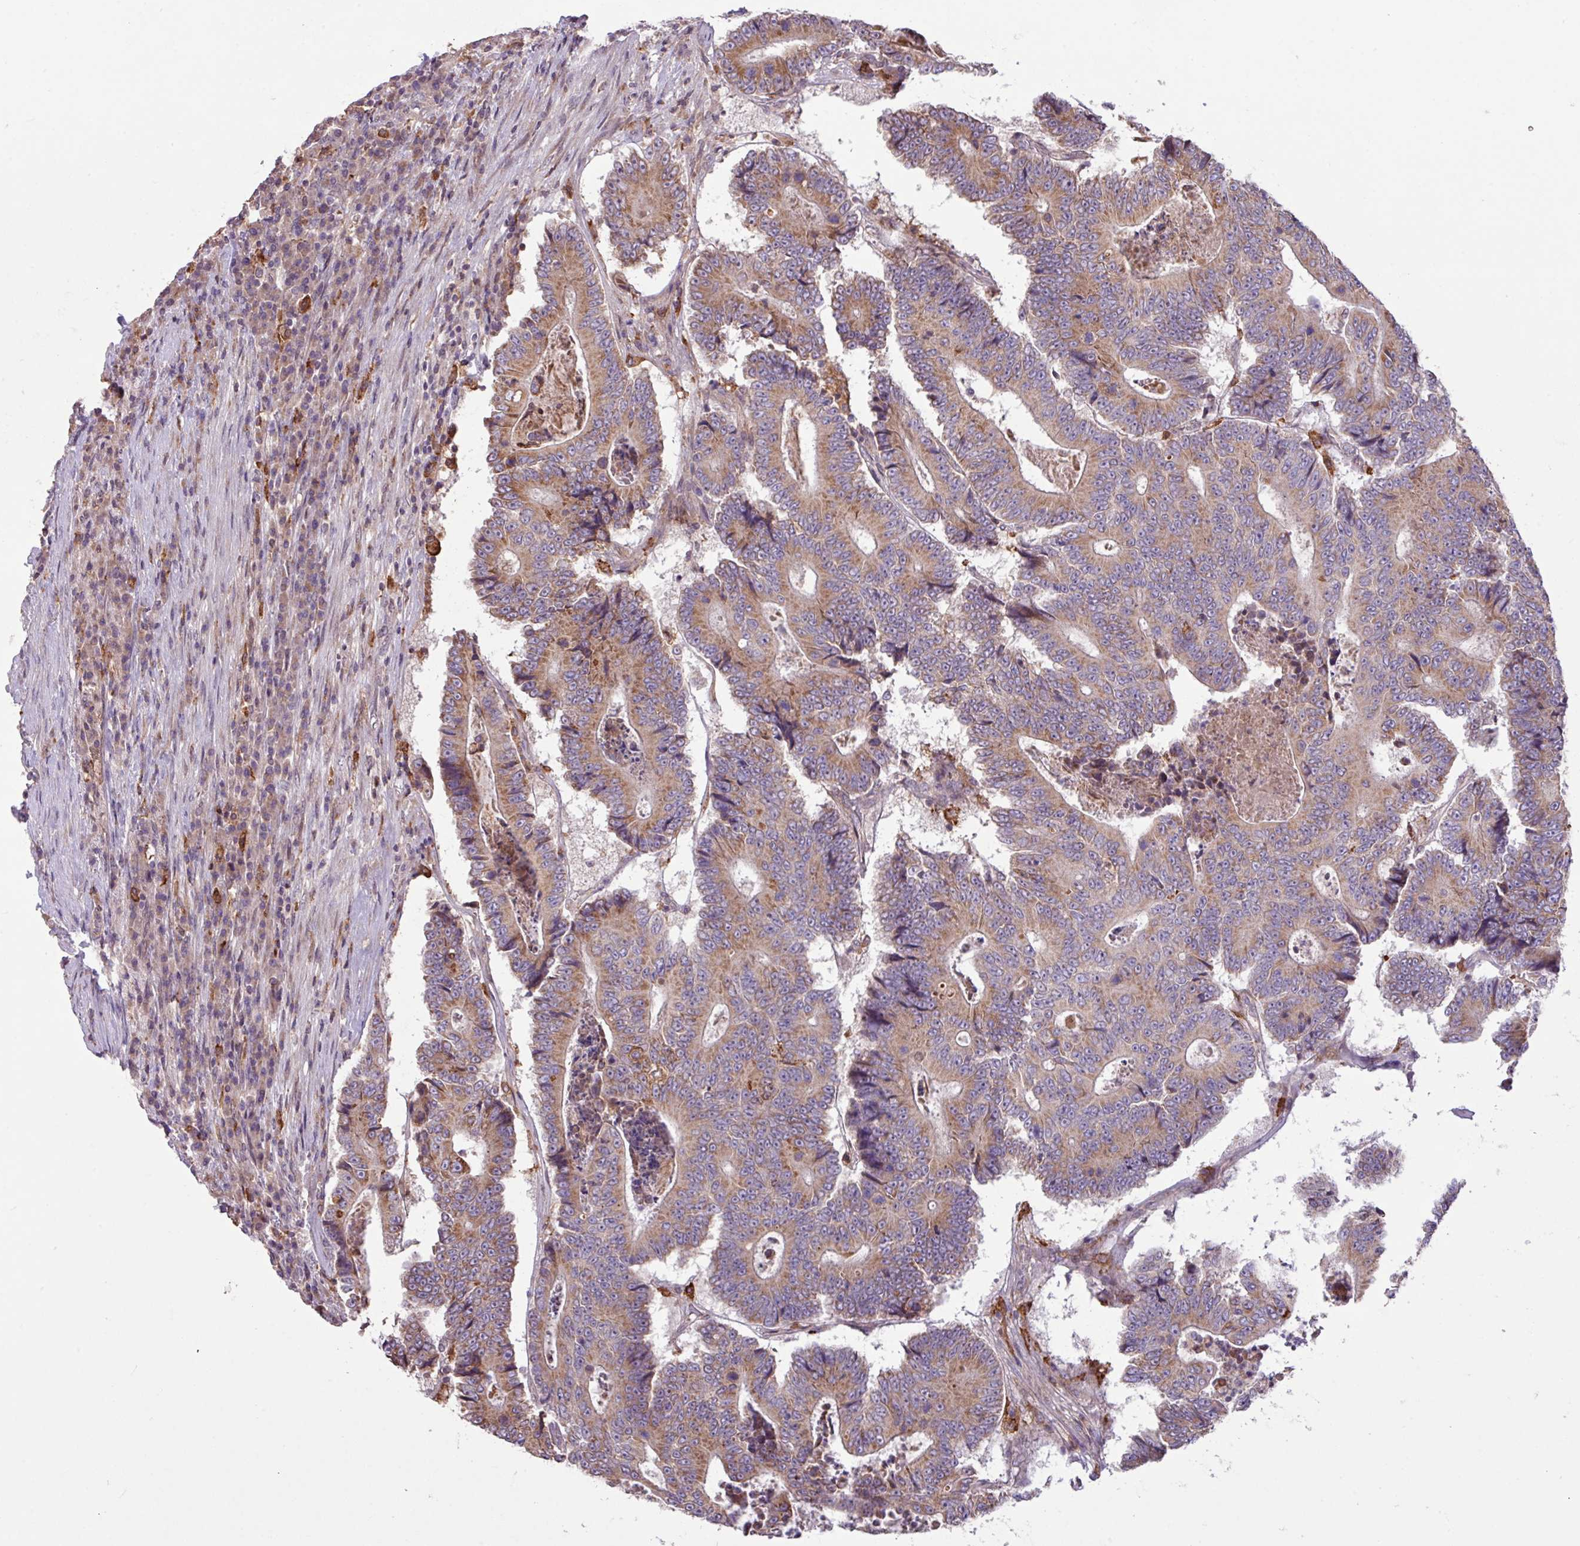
{"staining": {"intensity": "moderate", "quantity": ">75%", "location": "cytoplasmic/membranous"}, "tissue": "colorectal cancer", "cell_type": "Tumor cells", "image_type": "cancer", "snomed": [{"axis": "morphology", "description": "Adenocarcinoma, NOS"}, {"axis": "topography", "description": "Colon"}], "caption": "This photomicrograph demonstrates immunohistochemistry (IHC) staining of human colorectal adenocarcinoma, with medium moderate cytoplasmic/membranous expression in approximately >75% of tumor cells.", "gene": "ARHGEF25", "patient": {"sex": "male", "age": 83}}